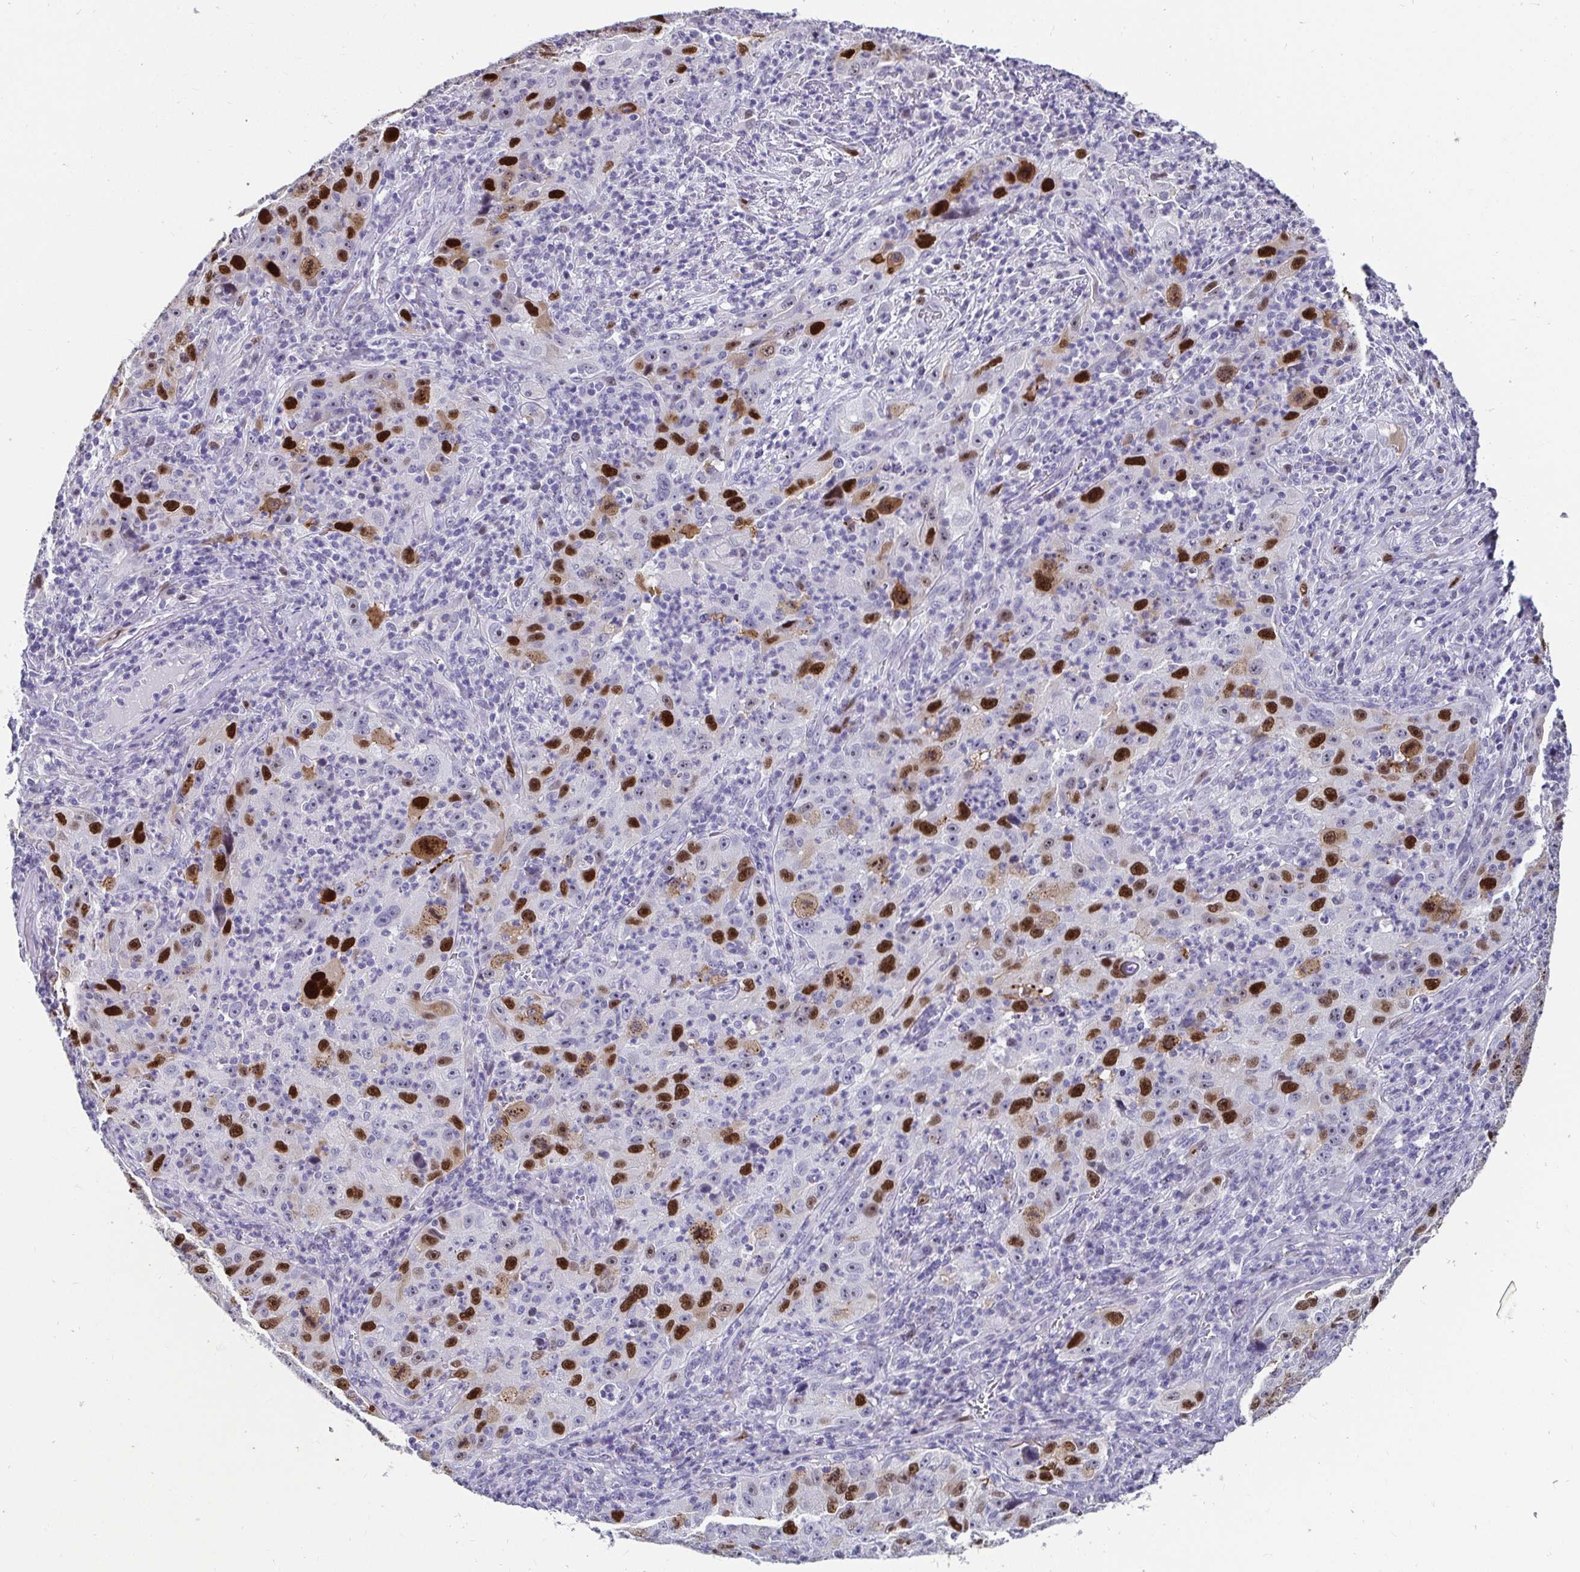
{"staining": {"intensity": "strong", "quantity": "25%-75%", "location": "nuclear"}, "tissue": "lung cancer", "cell_type": "Tumor cells", "image_type": "cancer", "snomed": [{"axis": "morphology", "description": "Squamous cell carcinoma, NOS"}, {"axis": "topography", "description": "Lung"}], "caption": "Immunohistochemistry (IHC) staining of lung cancer (squamous cell carcinoma), which exhibits high levels of strong nuclear staining in about 25%-75% of tumor cells indicating strong nuclear protein expression. The staining was performed using DAB (brown) for protein detection and nuclei were counterstained in hematoxylin (blue).", "gene": "ANLN", "patient": {"sex": "male", "age": 71}}